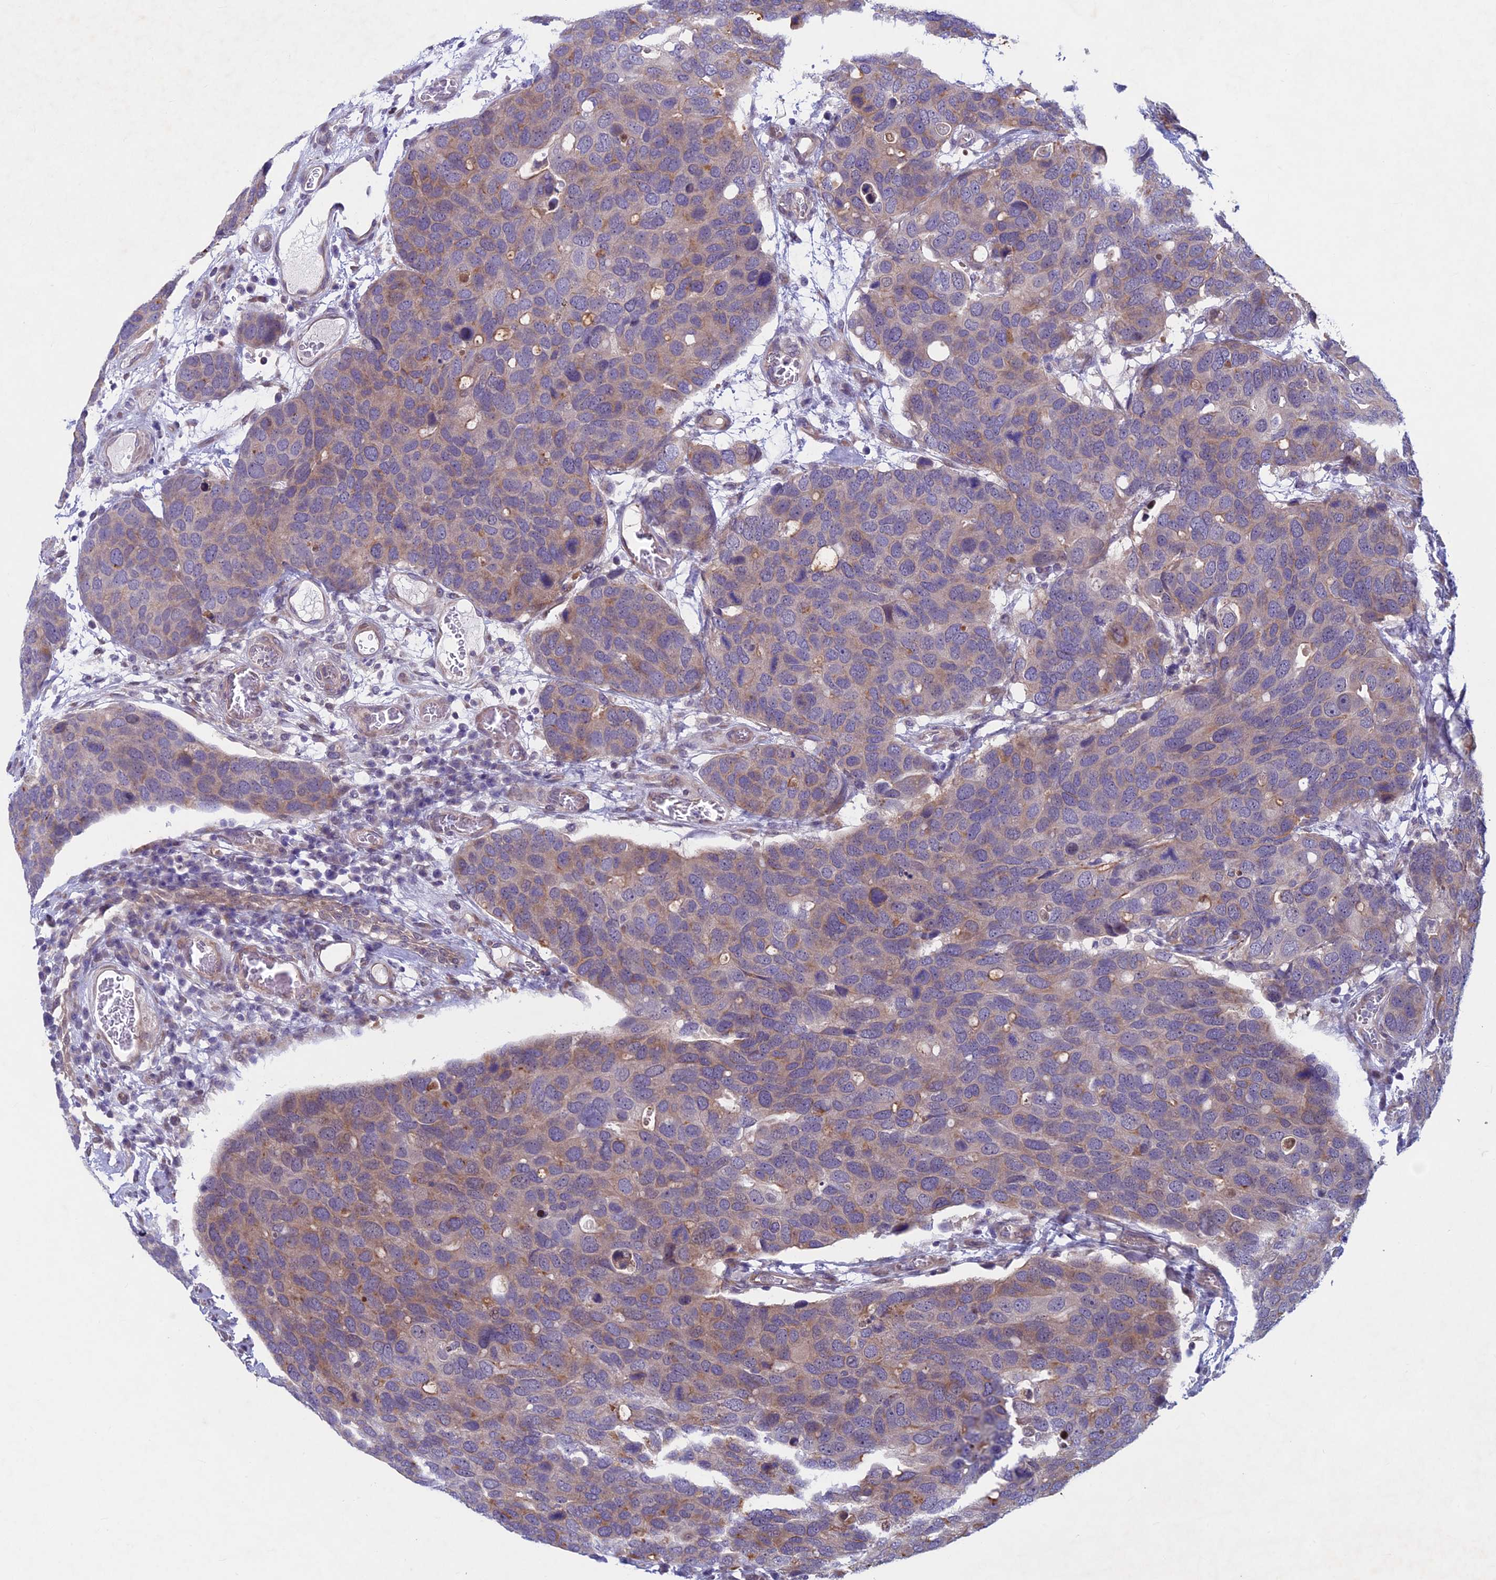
{"staining": {"intensity": "weak", "quantity": "25%-75%", "location": "cytoplasmic/membranous"}, "tissue": "breast cancer", "cell_type": "Tumor cells", "image_type": "cancer", "snomed": [{"axis": "morphology", "description": "Duct carcinoma"}, {"axis": "topography", "description": "Breast"}], "caption": "A low amount of weak cytoplasmic/membranous staining is present in about 25%-75% of tumor cells in breast cancer tissue.", "gene": "PTHLH", "patient": {"sex": "female", "age": 83}}